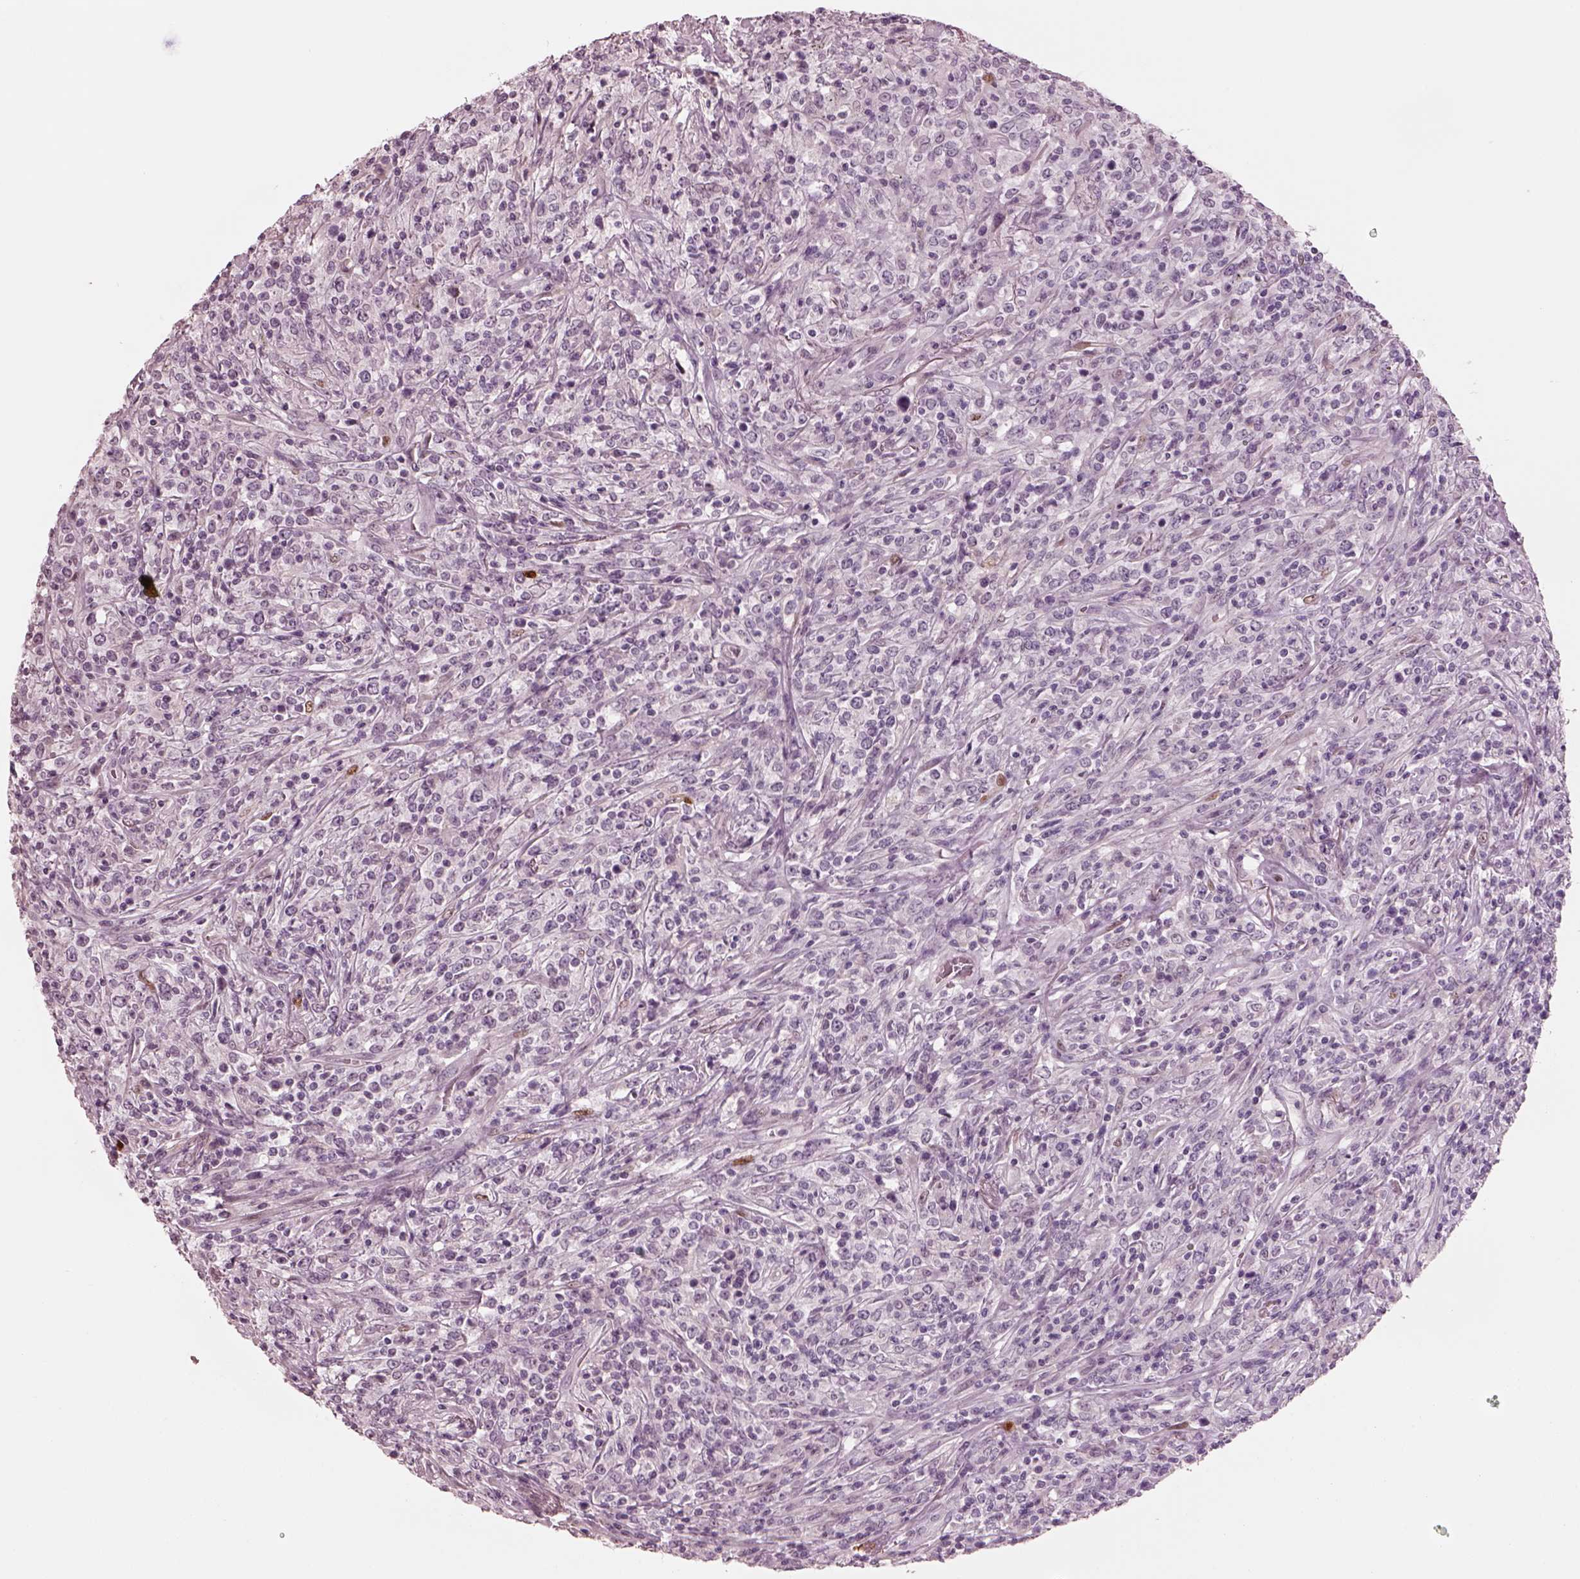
{"staining": {"intensity": "negative", "quantity": "none", "location": "none"}, "tissue": "lymphoma", "cell_type": "Tumor cells", "image_type": "cancer", "snomed": [{"axis": "morphology", "description": "Malignant lymphoma, non-Hodgkin's type, High grade"}, {"axis": "topography", "description": "Lung"}], "caption": "Immunohistochemistry of malignant lymphoma, non-Hodgkin's type (high-grade) exhibits no staining in tumor cells.", "gene": "SOX9", "patient": {"sex": "male", "age": 79}}